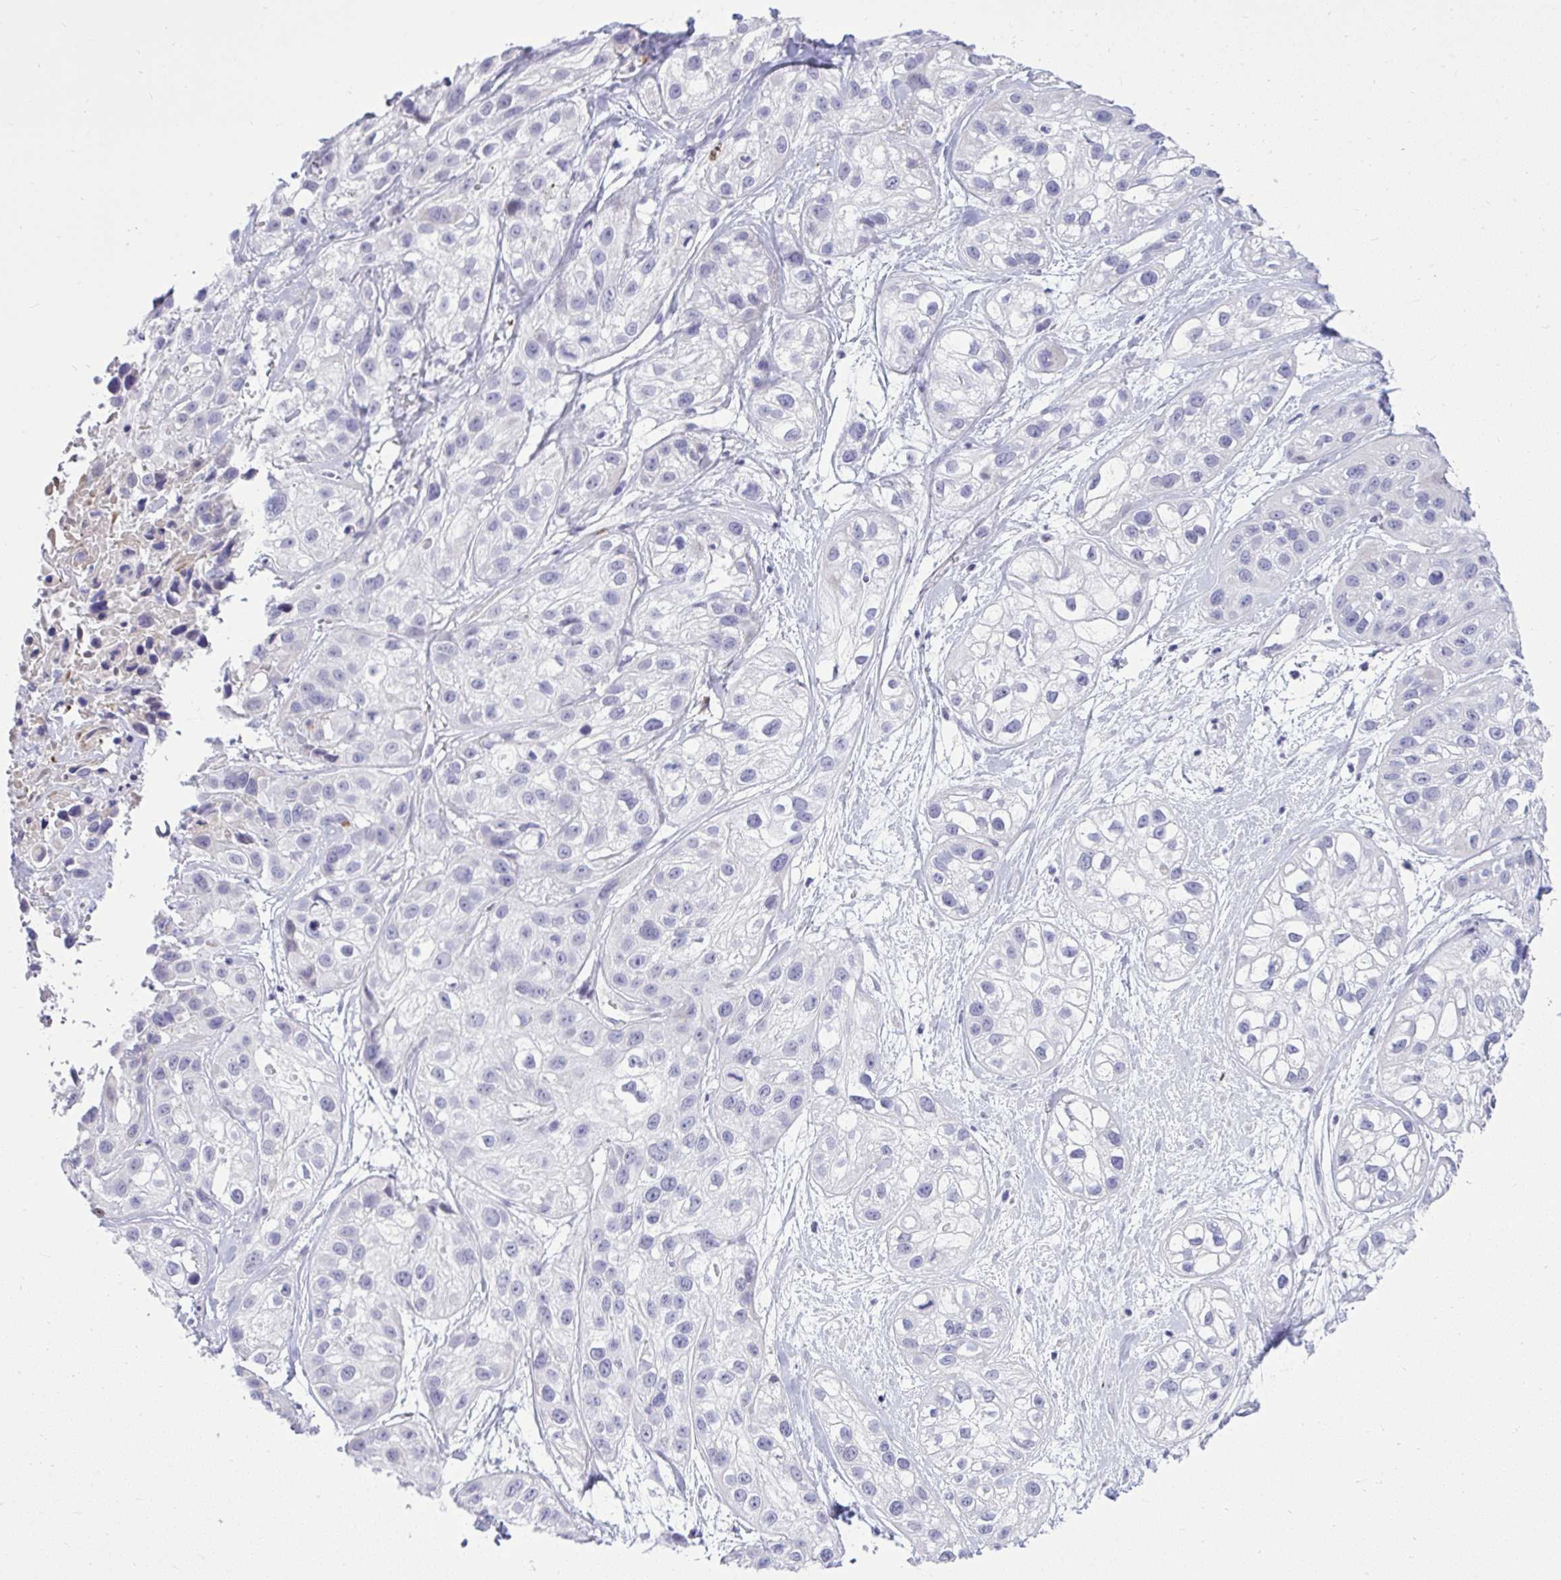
{"staining": {"intensity": "negative", "quantity": "none", "location": "none"}, "tissue": "skin cancer", "cell_type": "Tumor cells", "image_type": "cancer", "snomed": [{"axis": "morphology", "description": "Squamous cell carcinoma, NOS"}, {"axis": "topography", "description": "Skin"}], "caption": "Protein analysis of squamous cell carcinoma (skin) exhibits no significant staining in tumor cells.", "gene": "SPAG1", "patient": {"sex": "male", "age": 82}}